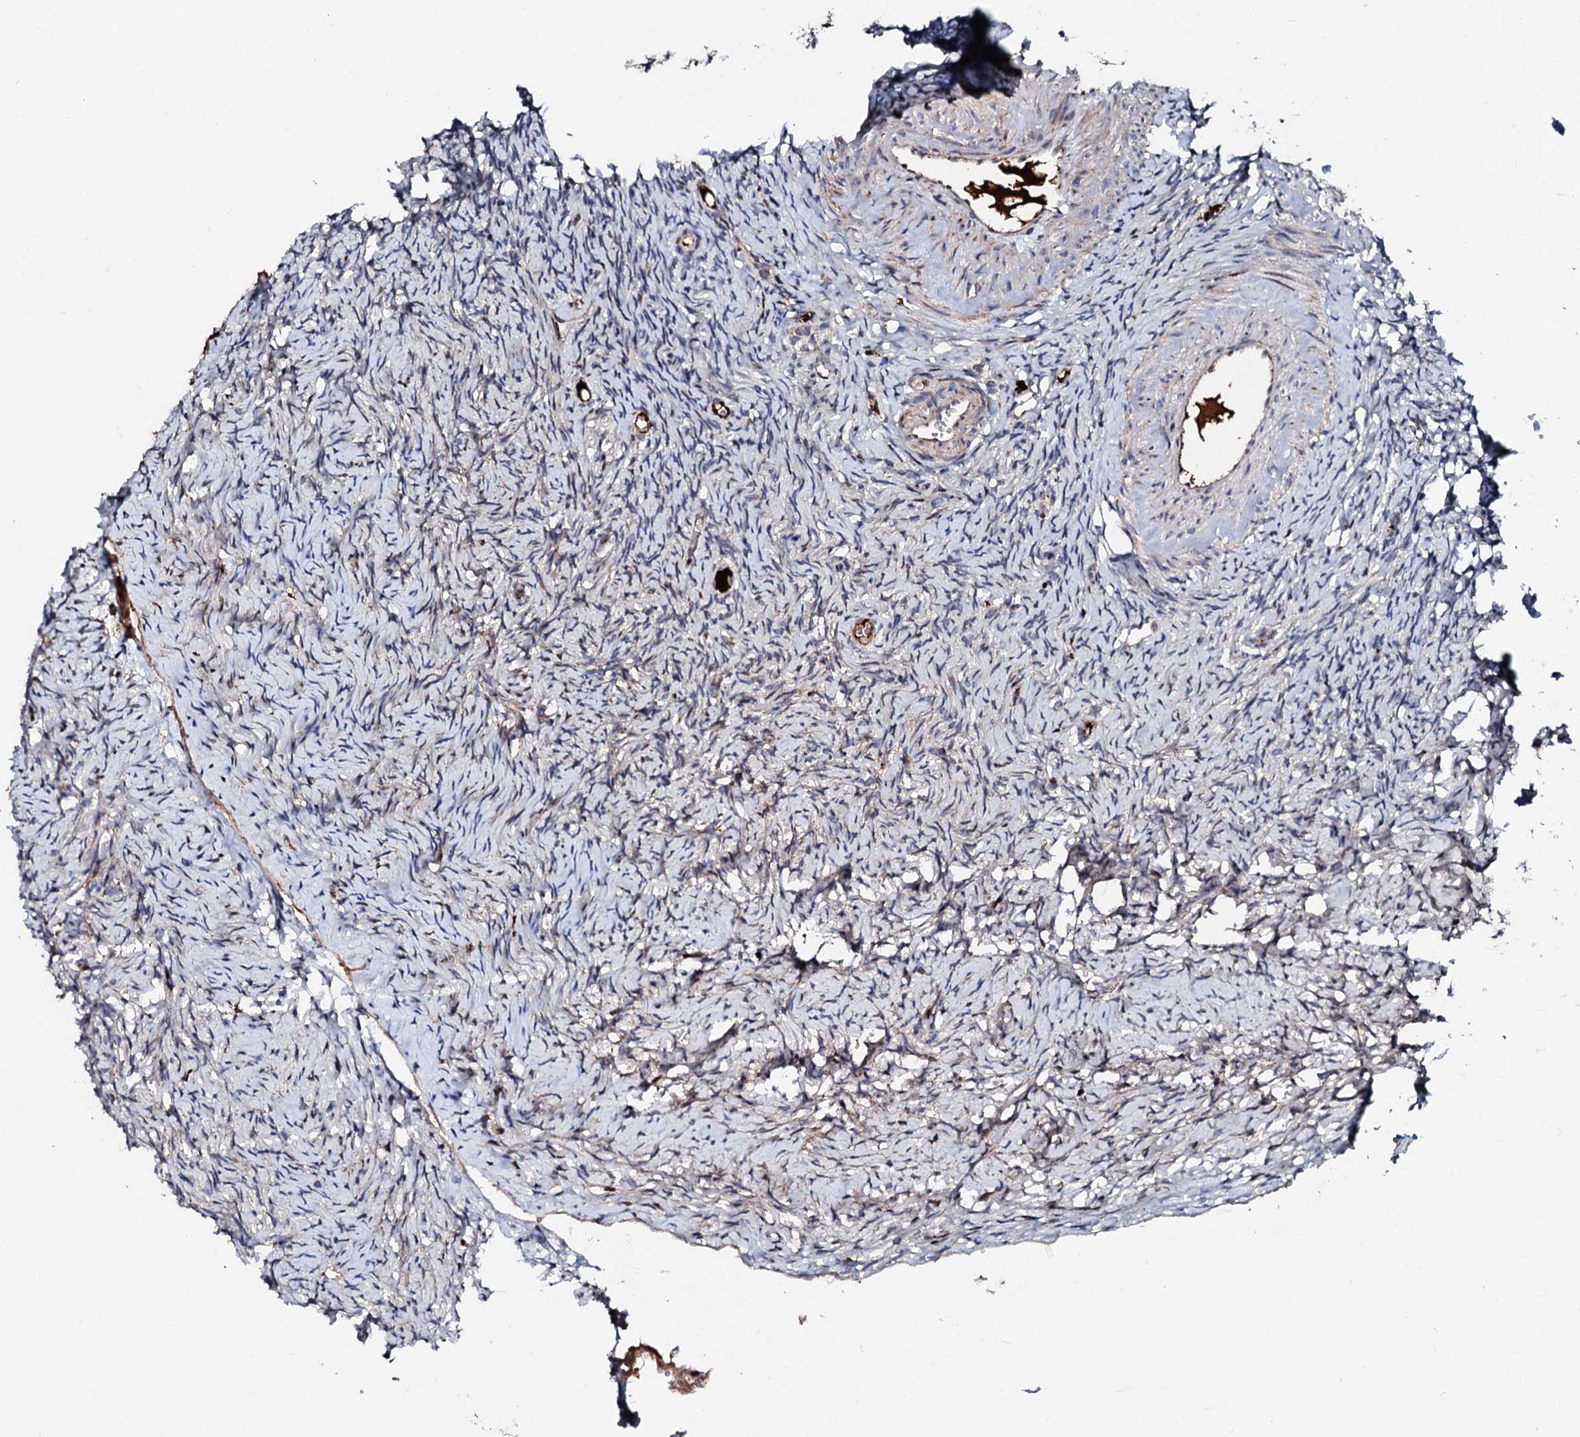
{"staining": {"intensity": "negative", "quantity": "none", "location": "none"}, "tissue": "ovary", "cell_type": "Ovarian stroma cells", "image_type": "normal", "snomed": [{"axis": "morphology", "description": "Normal tissue, NOS"}, {"axis": "topography", "description": "Ovary"}], "caption": "Immunohistochemistry image of normal human ovary stained for a protein (brown), which displays no positivity in ovarian stroma cells.", "gene": "KIF18A", "patient": {"sex": "female", "age": 51}}